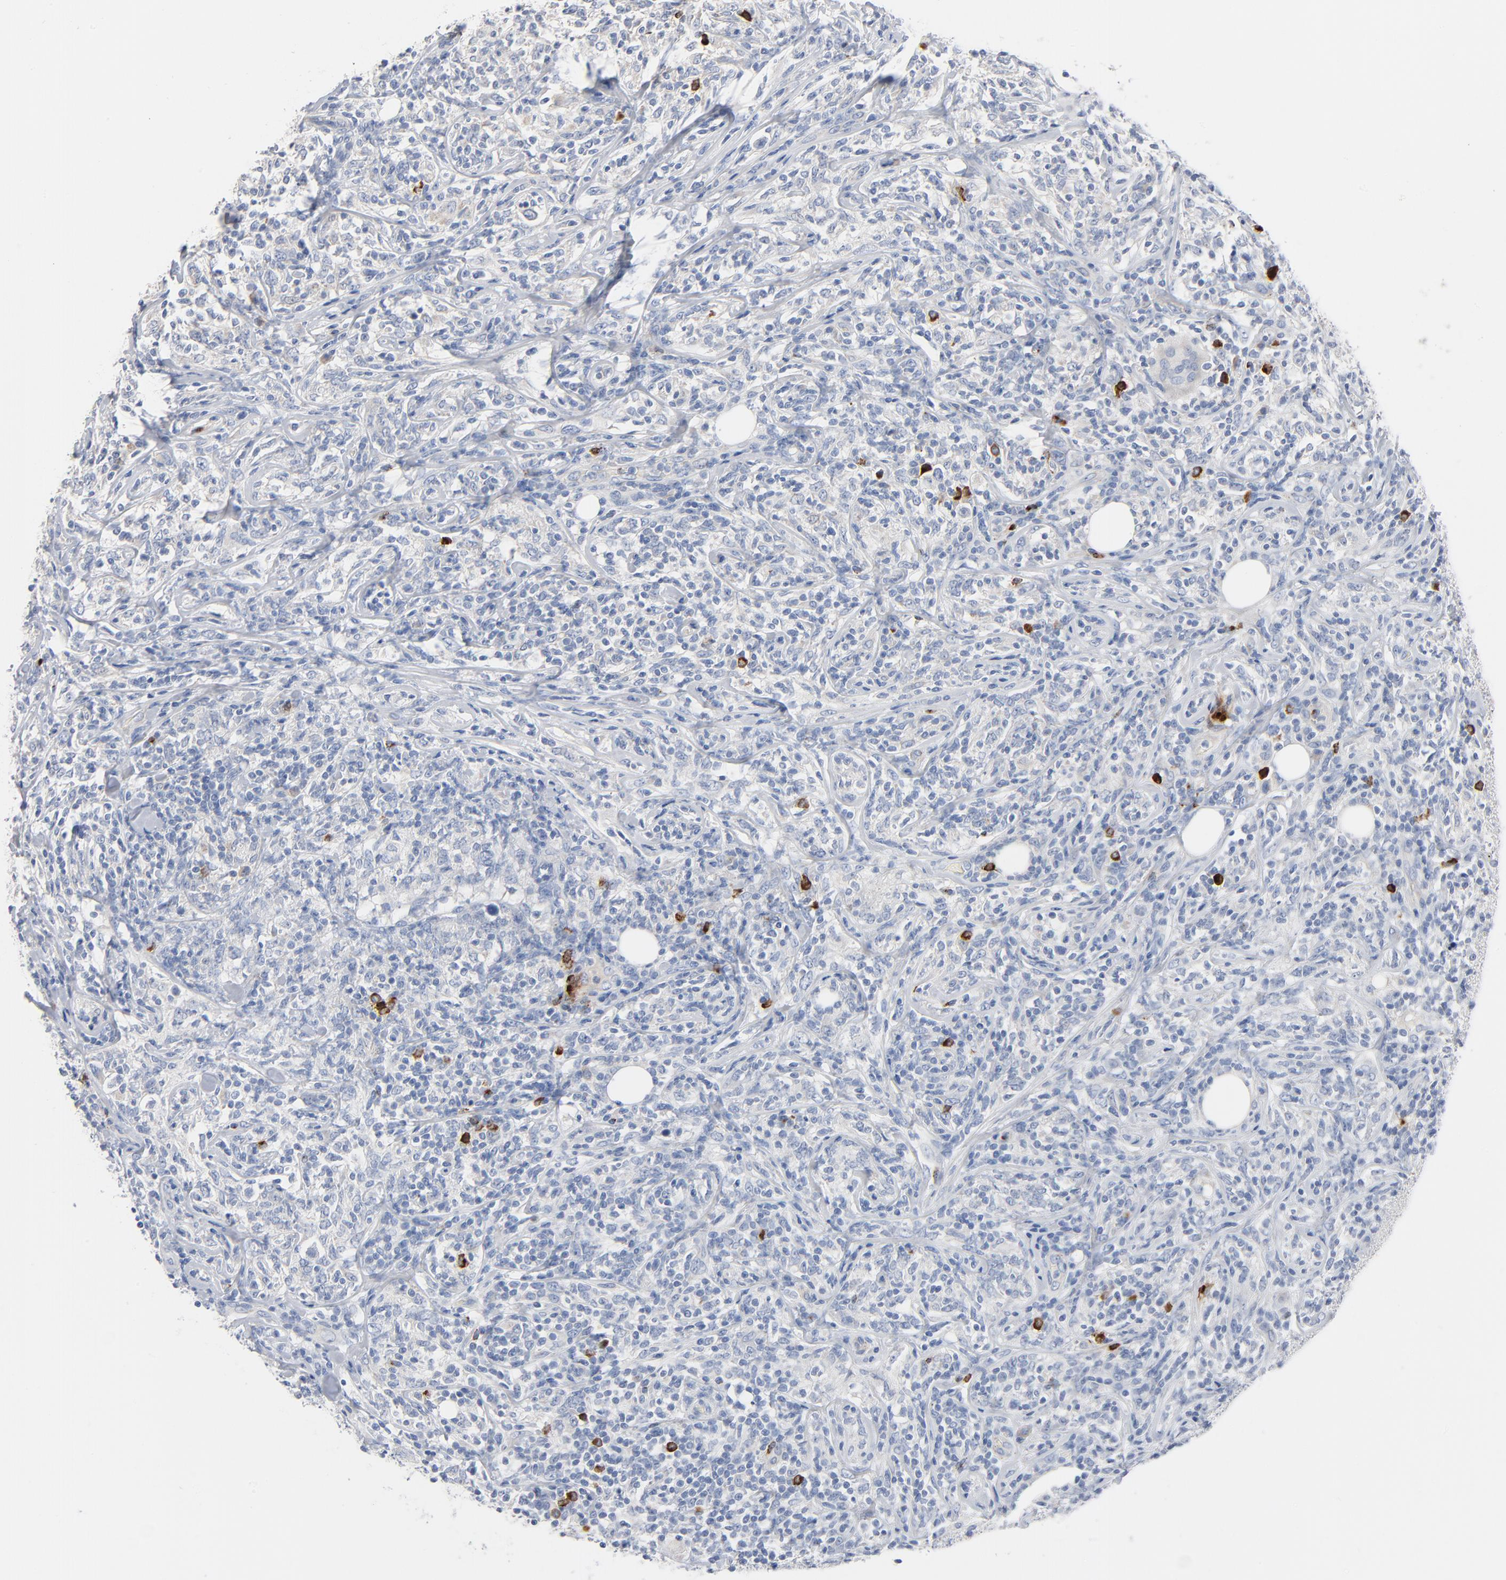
{"staining": {"intensity": "negative", "quantity": "none", "location": "none"}, "tissue": "lymphoma", "cell_type": "Tumor cells", "image_type": "cancer", "snomed": [{"axis": "morphology", "description": "Malignant lymphoma, non-Hodgkin's type, High grade"}, {"axis": "topography", "description": "Lymph node"}], "caption": "Lymphoma stained for a protein using IHC exhibits no positivity tumor cells.", "gene": "GZMB", "patient": {"sex": "female", "age": 84}}